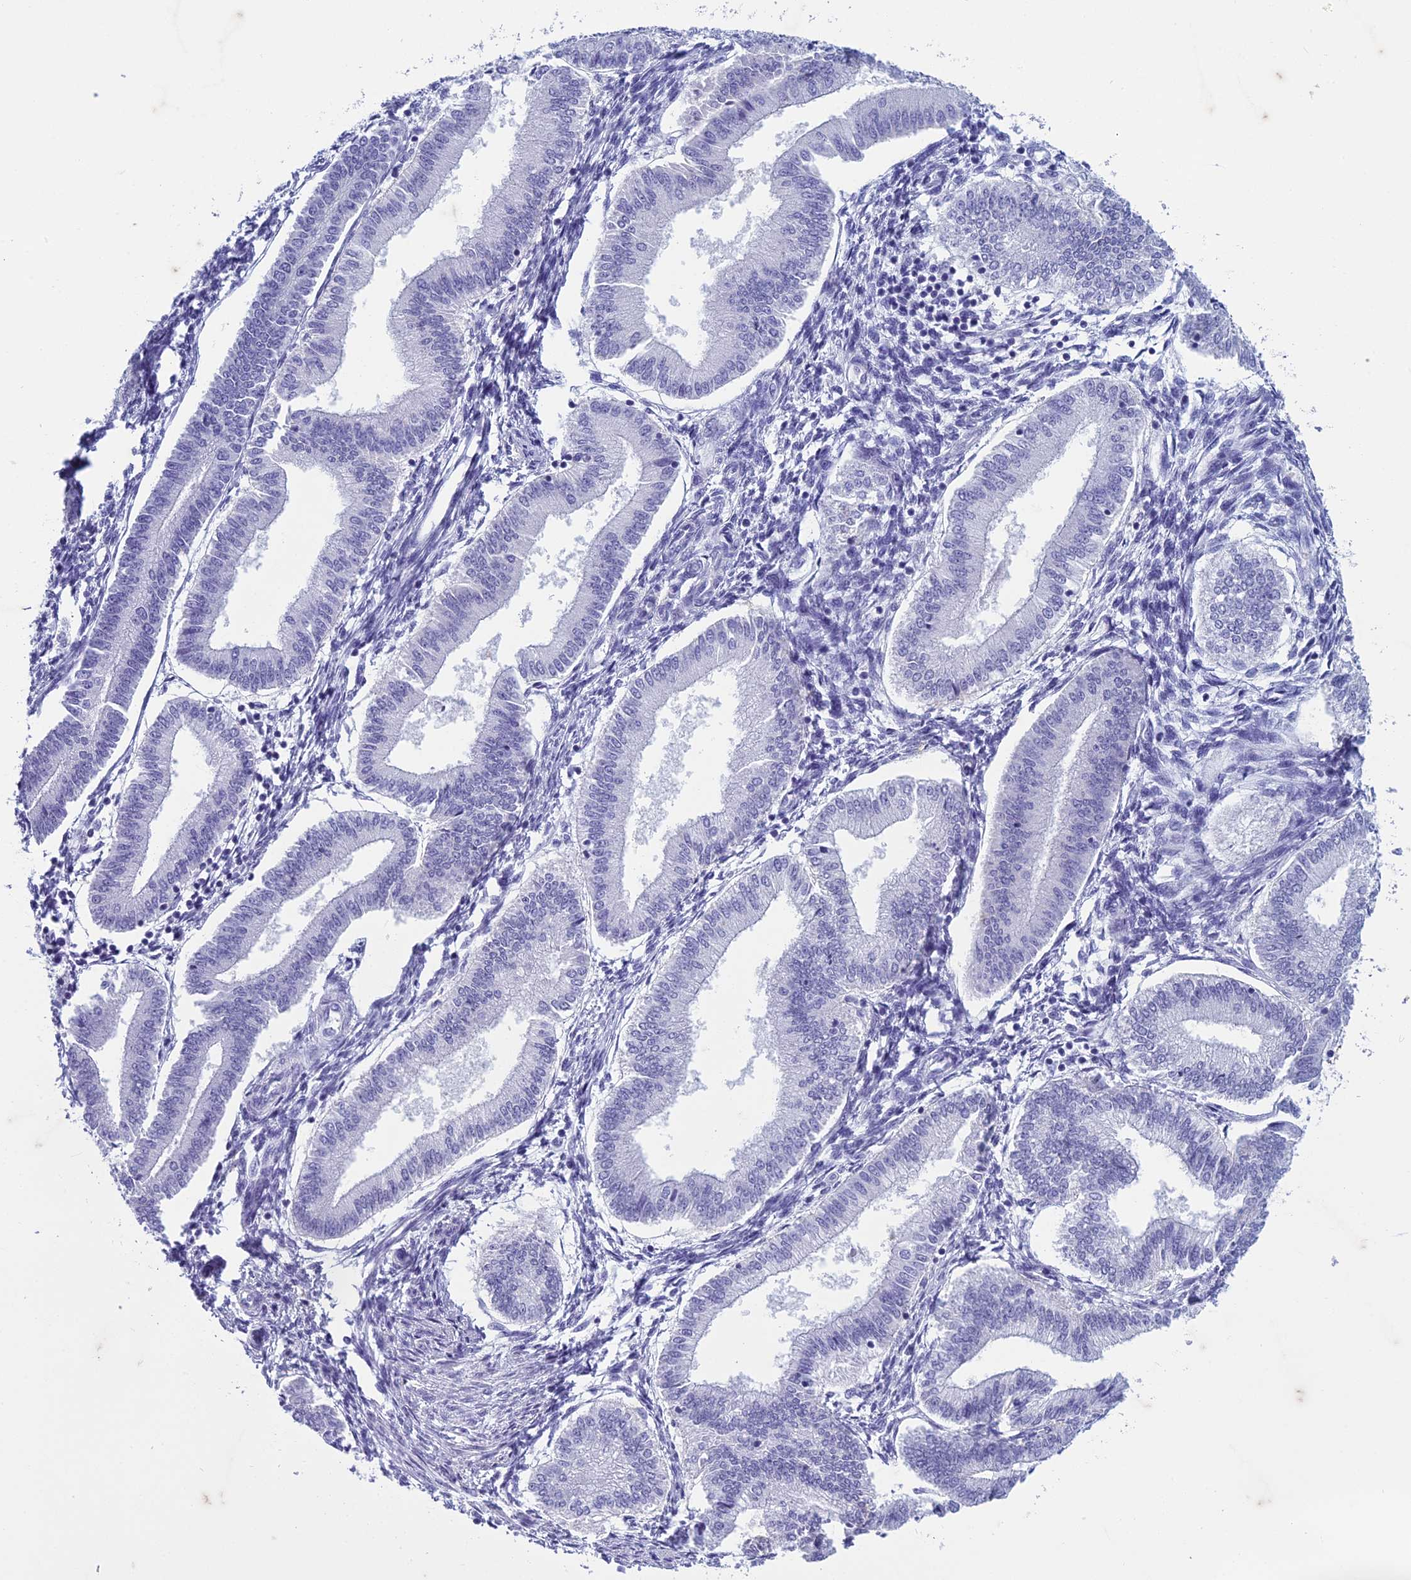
{"staining": {"intensity": "negative", "quantity": "none", "location": "none"}, "tissue": "endometrium", "cell_type": "Cells in endometrial stroma", "image_type": "normal", "snomed": [{"axis": "morphology", "description": "Normal tissue, NOS"}, {"axis": "topography", "description": "Endometrium"}], "caption": "A high-resolution photomicrograph shows IHC staining of unremarkable endometrium, which demonstrates no significant expression in cells in endometrial stroma. Nuclei are stained in blue.", "gene": "HMGB4", "patient": {"sex": "female", "age": 39}}